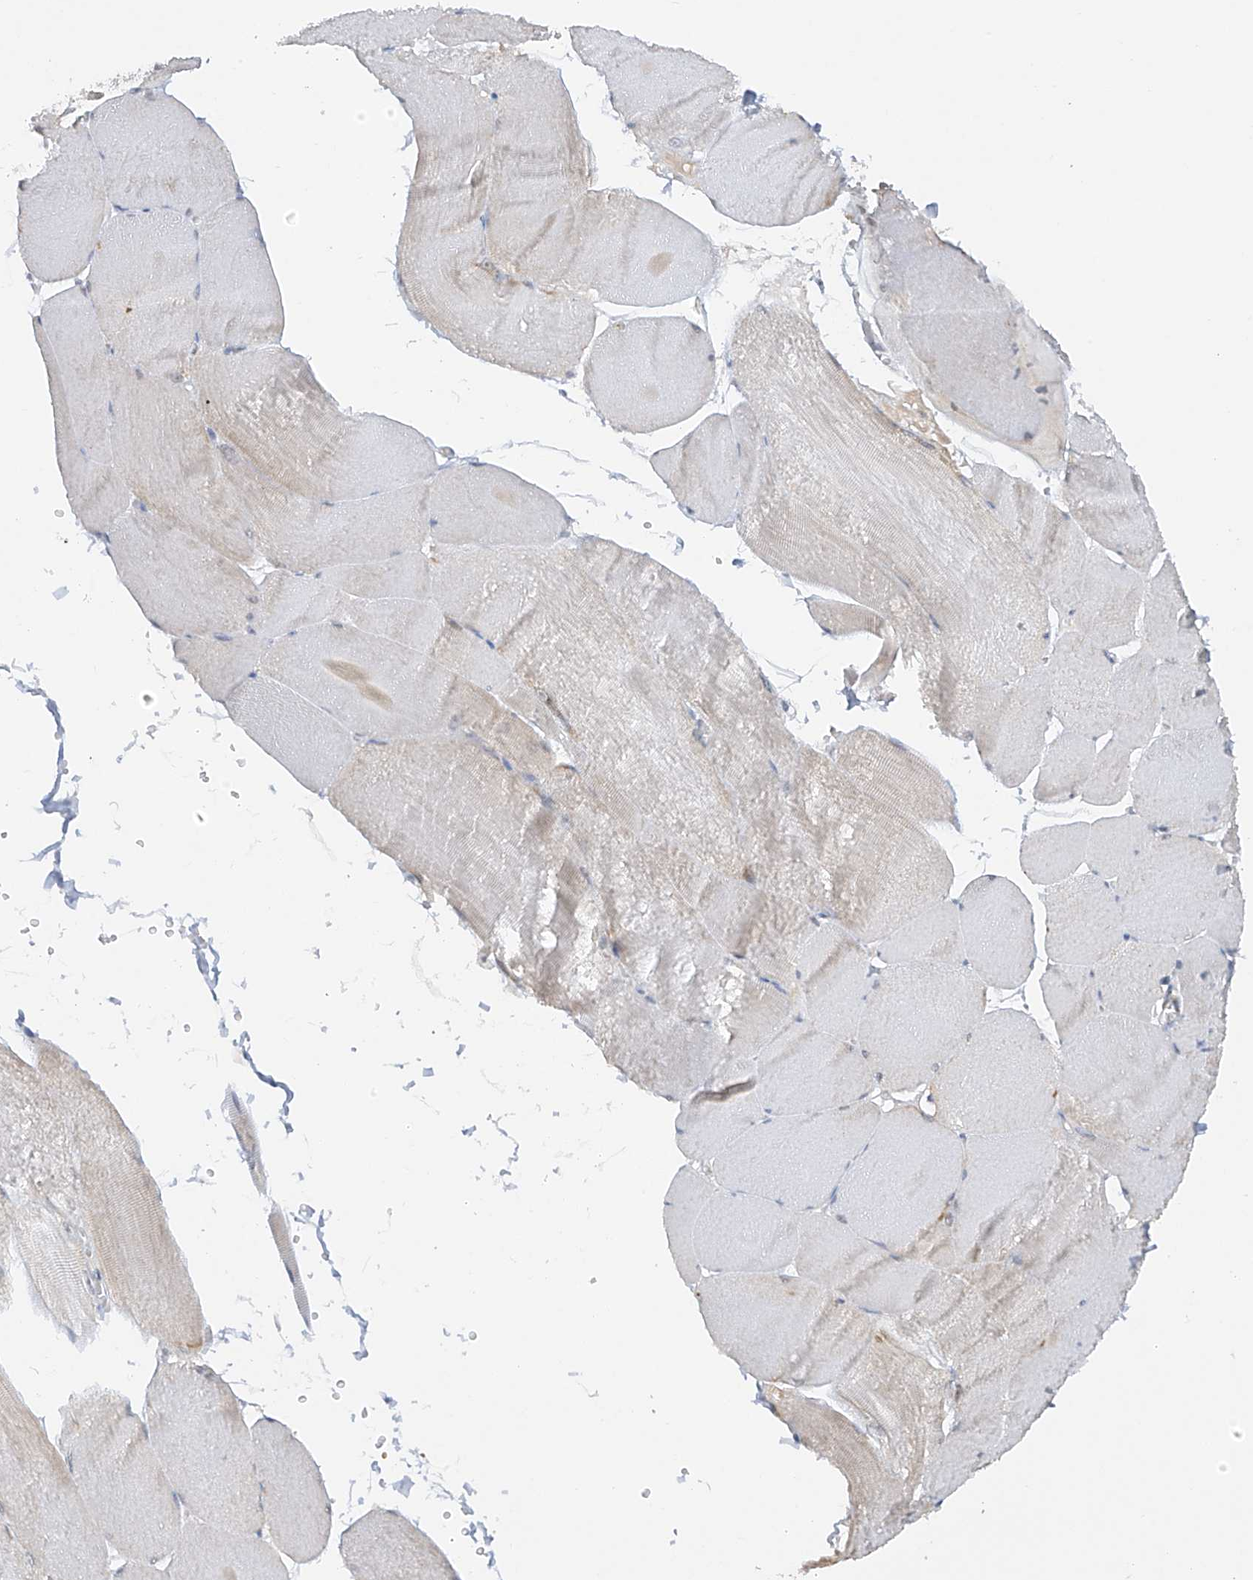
{"staining": {"intensity": "weak", "quantity": "<25%", "location": "cytoplasmic/membranous"}, "tissue": "skeletal muscle", "cell_type": "Myocytes", "image_type": "normal", "snomed": [{"axis": "morphology", "description": "Normal tissue, NOS"}, {"axis": "morphology", "description": "Basal cell carcinoma"}, {"axis": "topography", "description": "Skeletal muscle"}], "caption": "Micrograph shows no protein positivity in myocytes of normal skeletal muscle. Nuclei are stained in blue.", "gene": "METTL18", "patient": {"sex": "female", "age": 64}}